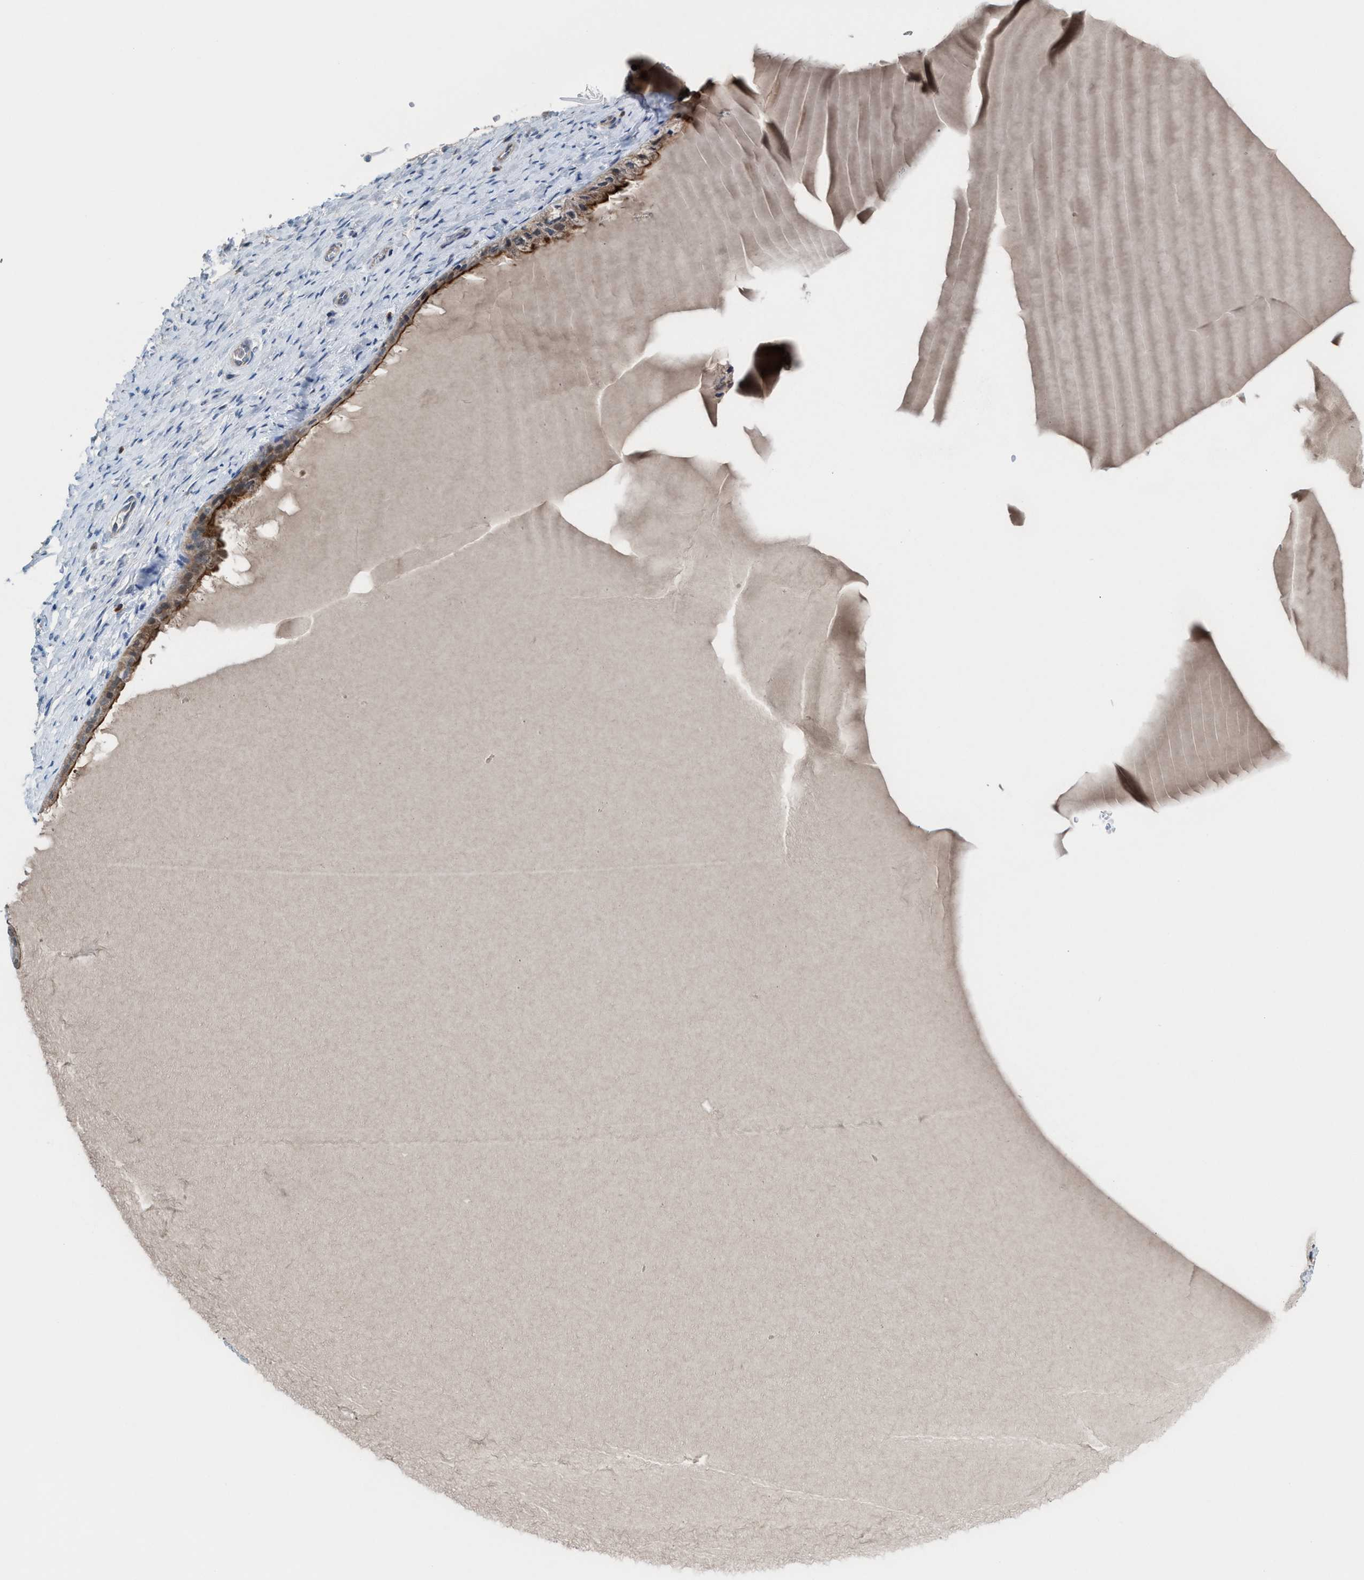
{"staining": {"intensity": "moderate", "quantity": ">75%", "location": "cytoplasmic/membranous"}, "tissue": "cervix", "cell_type": "Glandular cells", "image_type": "normal", "snomed": [{"axis": "morphology", "description": "Normal tissue, NOS"}, {"axis": "topography", "description": "Cervix"}], "caption": "High-magnification brightfield microscopy of unremarkable cervix stained with DAB (brown) and counterstained with hematoxylin (blue). glandular cells exhibit moderate cytoplasmic/membranous positivity is appreciated in about>75% of cells.", "gene": "MRM1", "patient": {"sex": "female", "age": 55}}